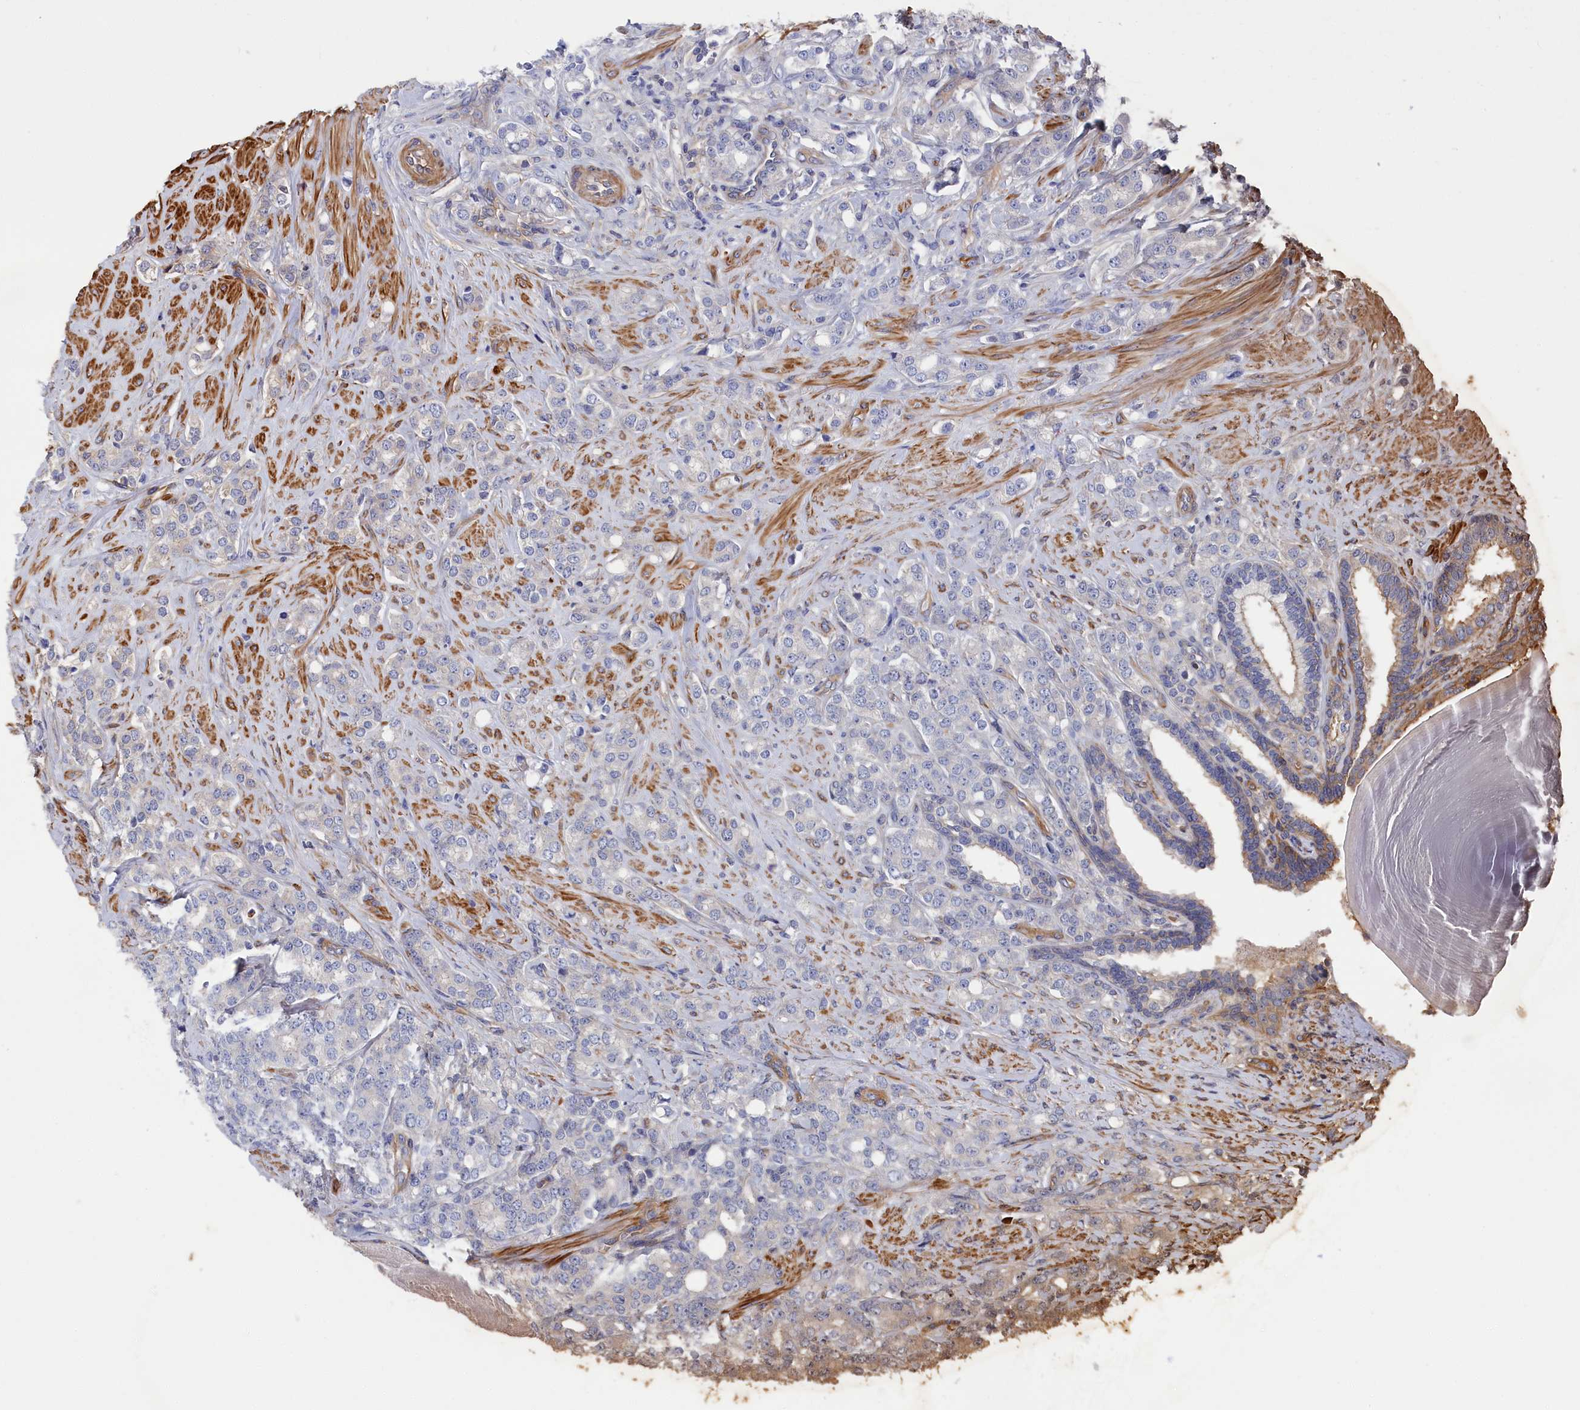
{"staining": {"intensity": "negative", "quantity": "none", "location": "none"}, "tissue": "prostate cancer", "cell_type": "Tumor cells", "image_type": "cancer", "snomed": [{"axis": "morphology", "description": "Adenocarcinoma, High grade"}, {"axis": "topography", "description": "Prostate"}], "caption": "DAB immunohistochemical staining of human prostate adenocarcinoma (high-grade) shows no significant staining in tumor cells. (DAB IHC, high magnification).", "gene": "LDHD", "patient": {"sex": "male", "age": 62}}